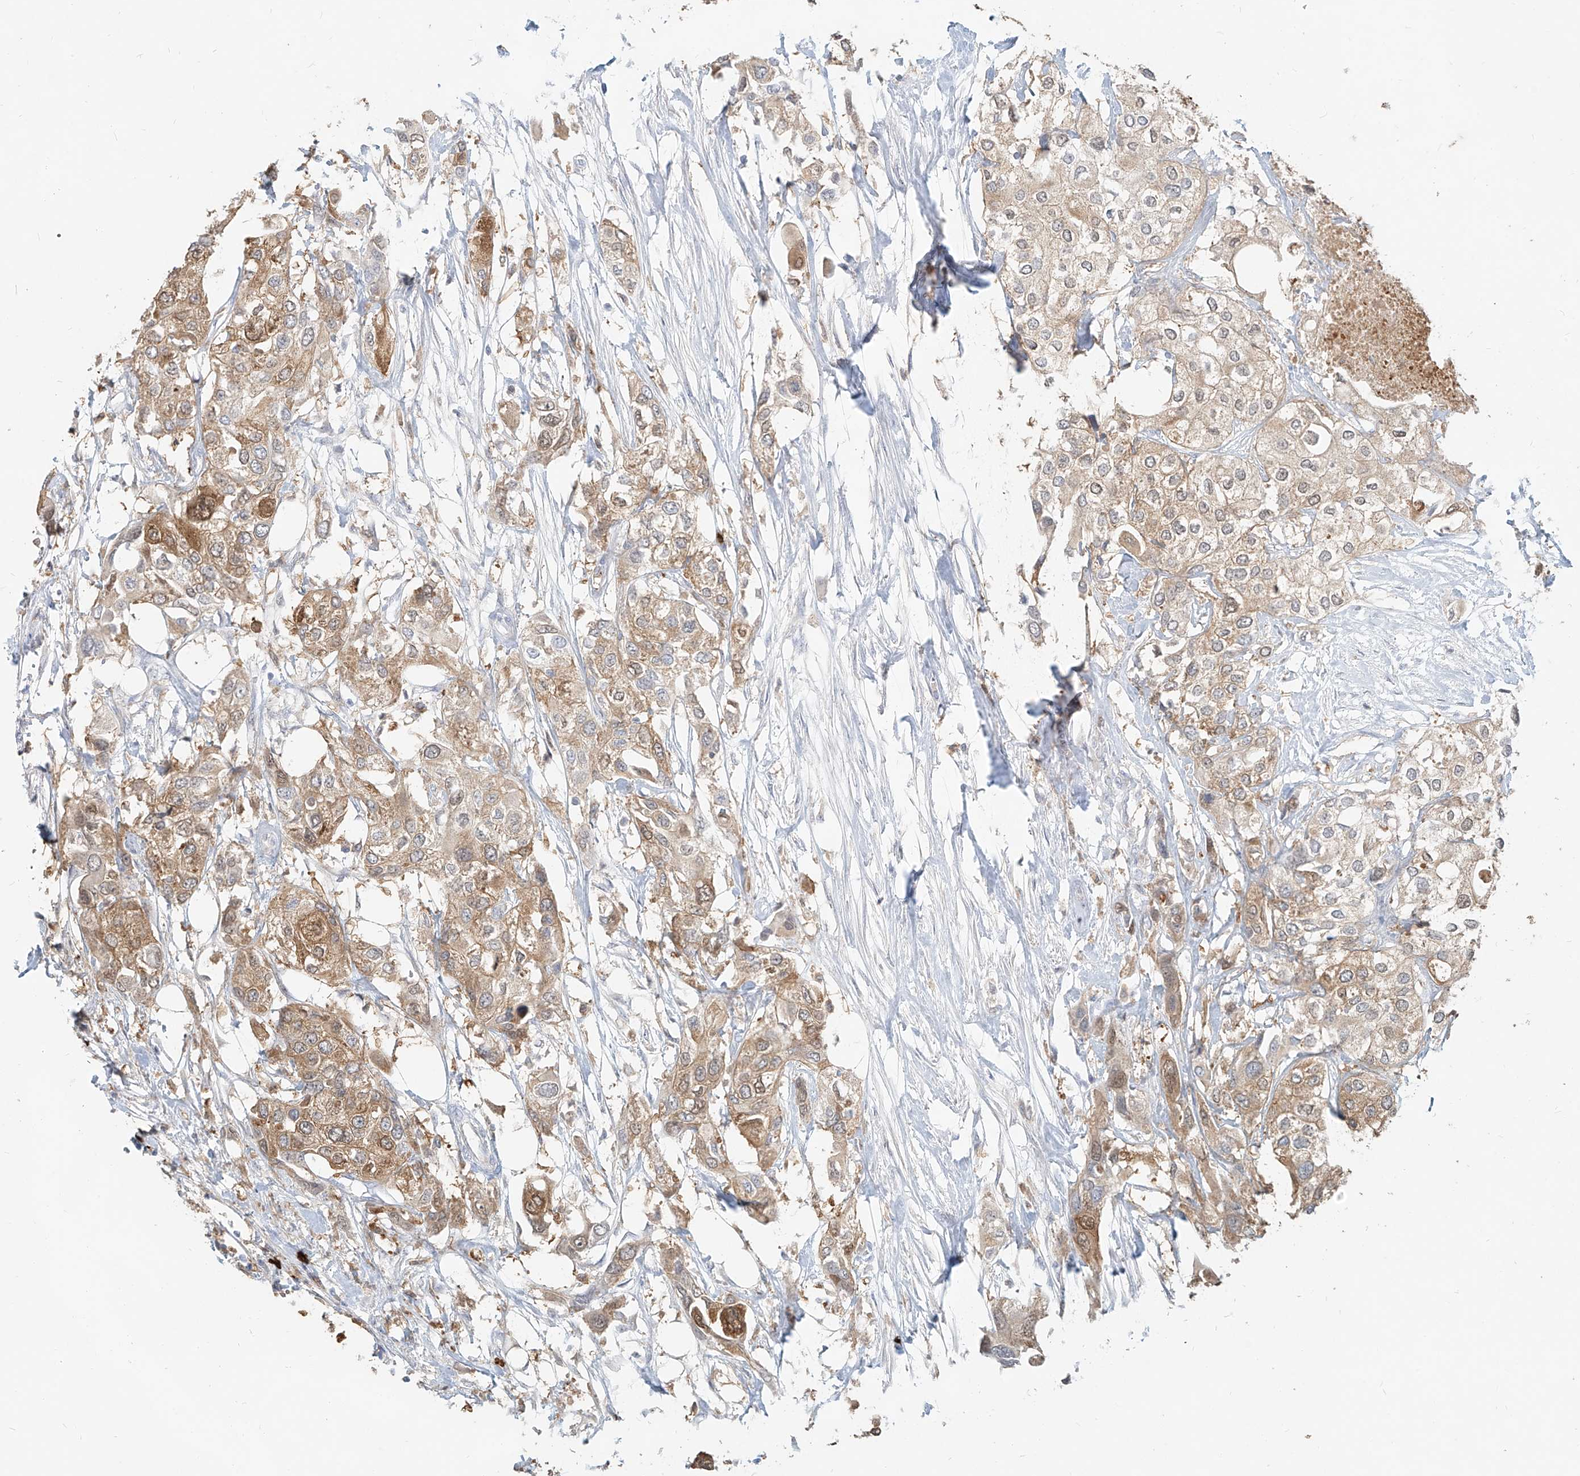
{"staining": {"intensity": "moderate", "quantity": ">75%", "location": "cytoplasmic/membranous"}, "tissue": "urothelial cancer", "cell_type": "Tumor cells", "image_type": "cancer", "snomed": [{"axis": "morphology", "description": "Urothelial carcinoma, High grade"}, {"axis": "topography", "description": "Urinary bladder"}], "caption": "Urothelial cancer stained for a protein displays moderate cytoplasmic/membranous positivity in tumor cells. The staining is performed using DAB (3,3'-diaminobenzidine) brown chromogen to label protein expression. The nuclei are counter-stained blue using hematoxylin.", "gene": "PGD", "patient": {"sex": "male", "age": 64}}